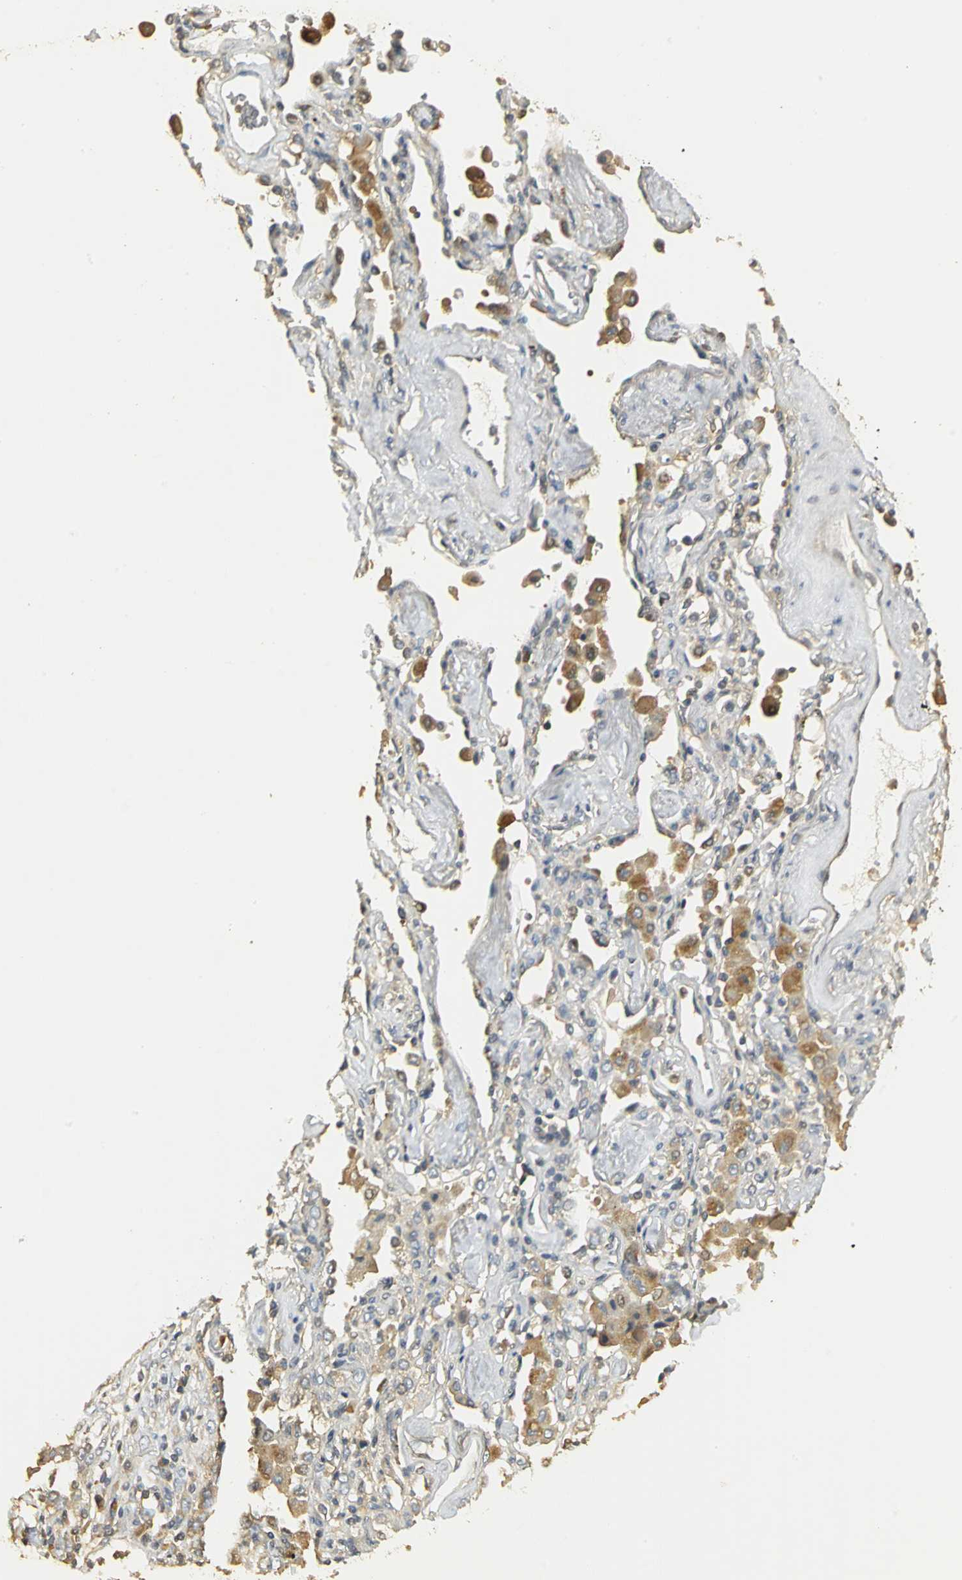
{"staining": {"intensity": "weak", "quantity": ">75%", "location": "cytoplasmic/membranous"}, "tissue": "lung cancer", "cell_type": "Tumor cells", "image_type": "cancer", "snomed": [{"axis": "morphology", "description": "Squamous cell carcinoma, NOS"}, {"axis": "topography", "description": "Lung"}], "caption": "Immunohistochemical staining of human lung squamous cell carcinoma reveals low levels of weak cytoplasmic/membranous positivity in about >75% of tumor cells.", "gene": "RARS1", "patient": {"sex": "female", "age": 67}}